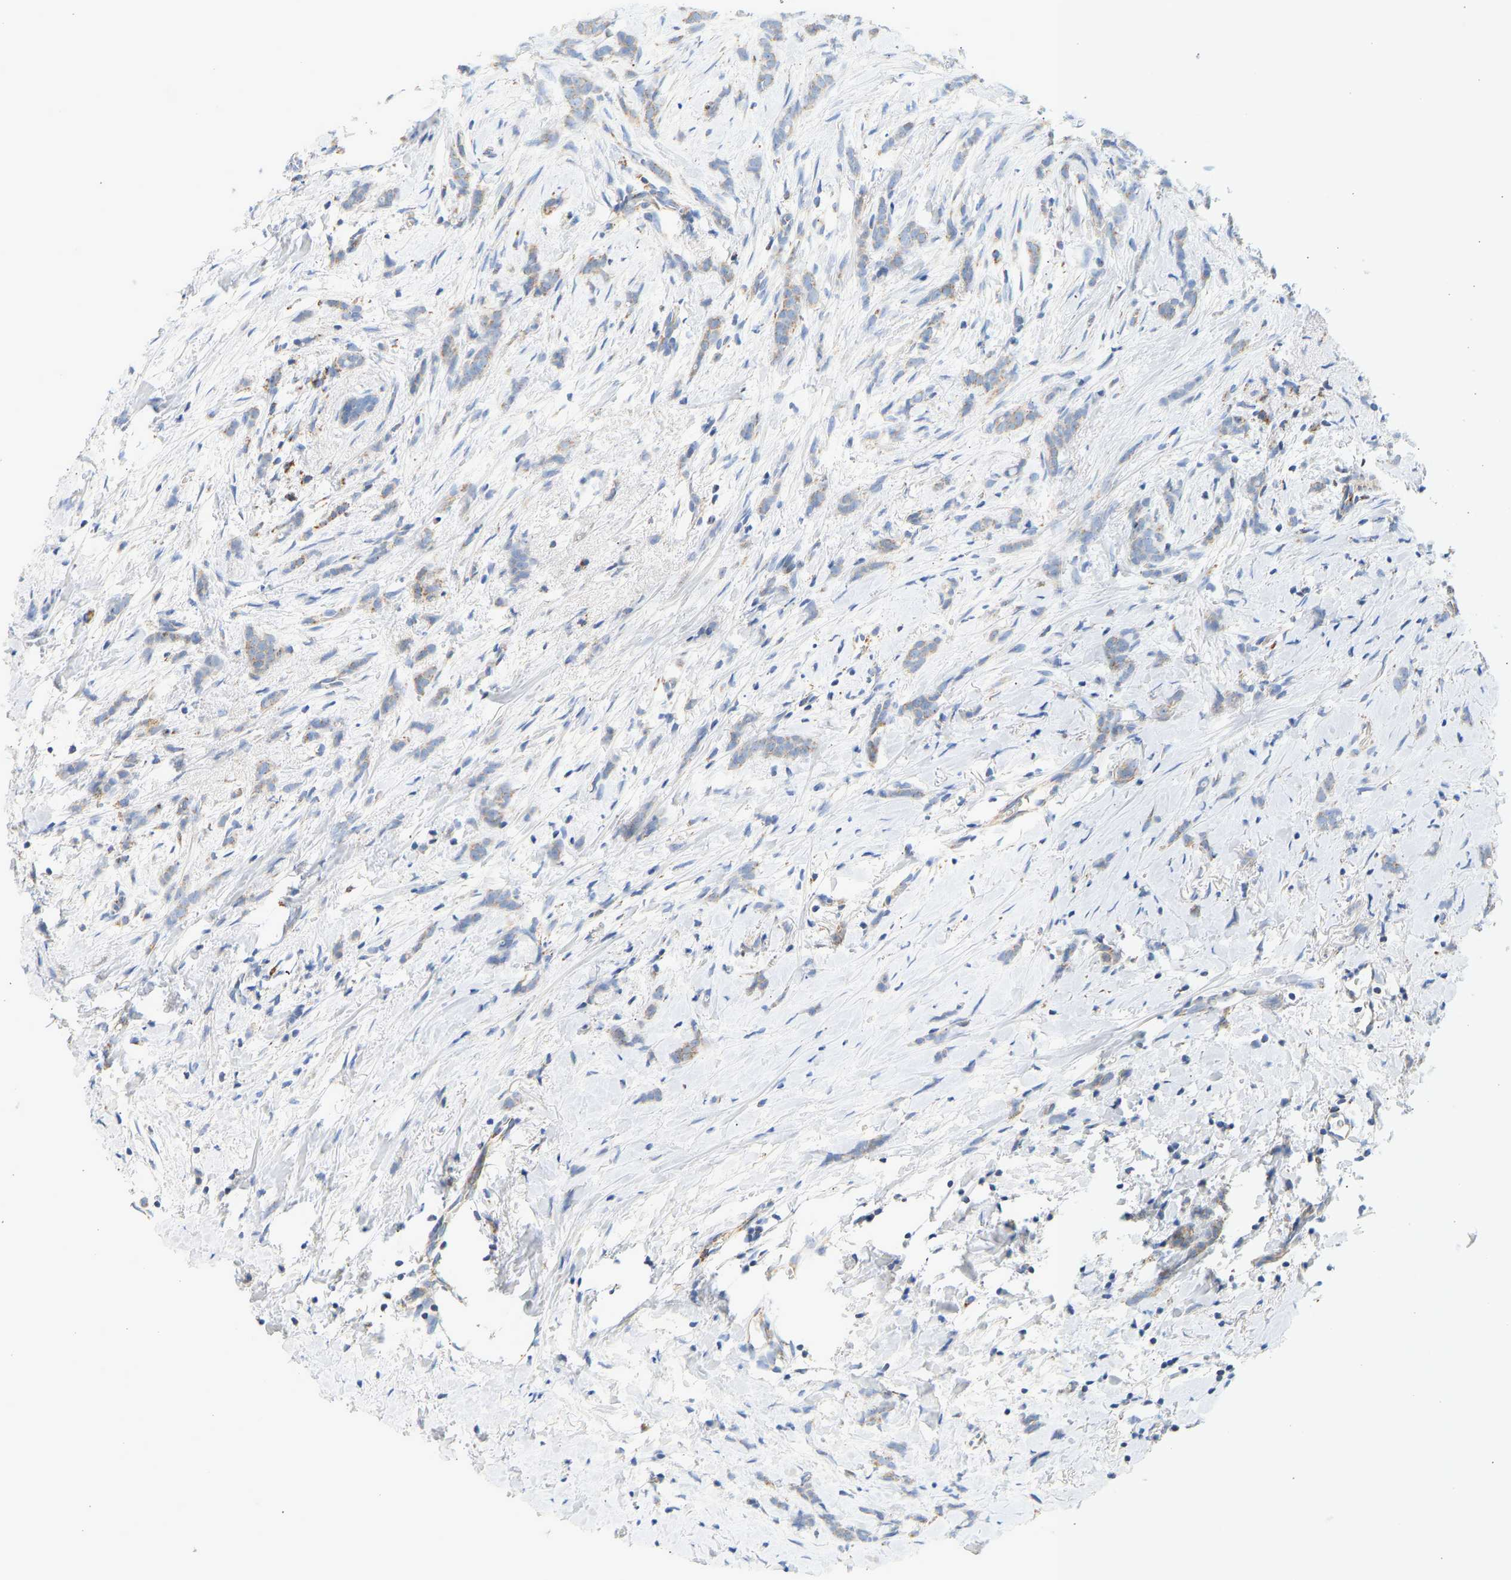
{"staining": {"intensity": "weak", "quantity": "<25%", "location": "cytoplasmic/membranous"}, "tissue": "breast cancer", "cell_type": "Tumor cells", "image_type": "cancer", "snomed": [{"axis": "morphology", "description": "Lobular carcinoma, in situ"}, {"axis": "morphology", "description": "Lobular carcinoma"}, {"axis": "topography", "description": "Breast"}], "caption": "IHC image of human breast cancer stained for a protein (brown), which shows no expression in tumor cells.", "gene": "GRPEL2", "patient": {"sex": "female", "age": 41}}